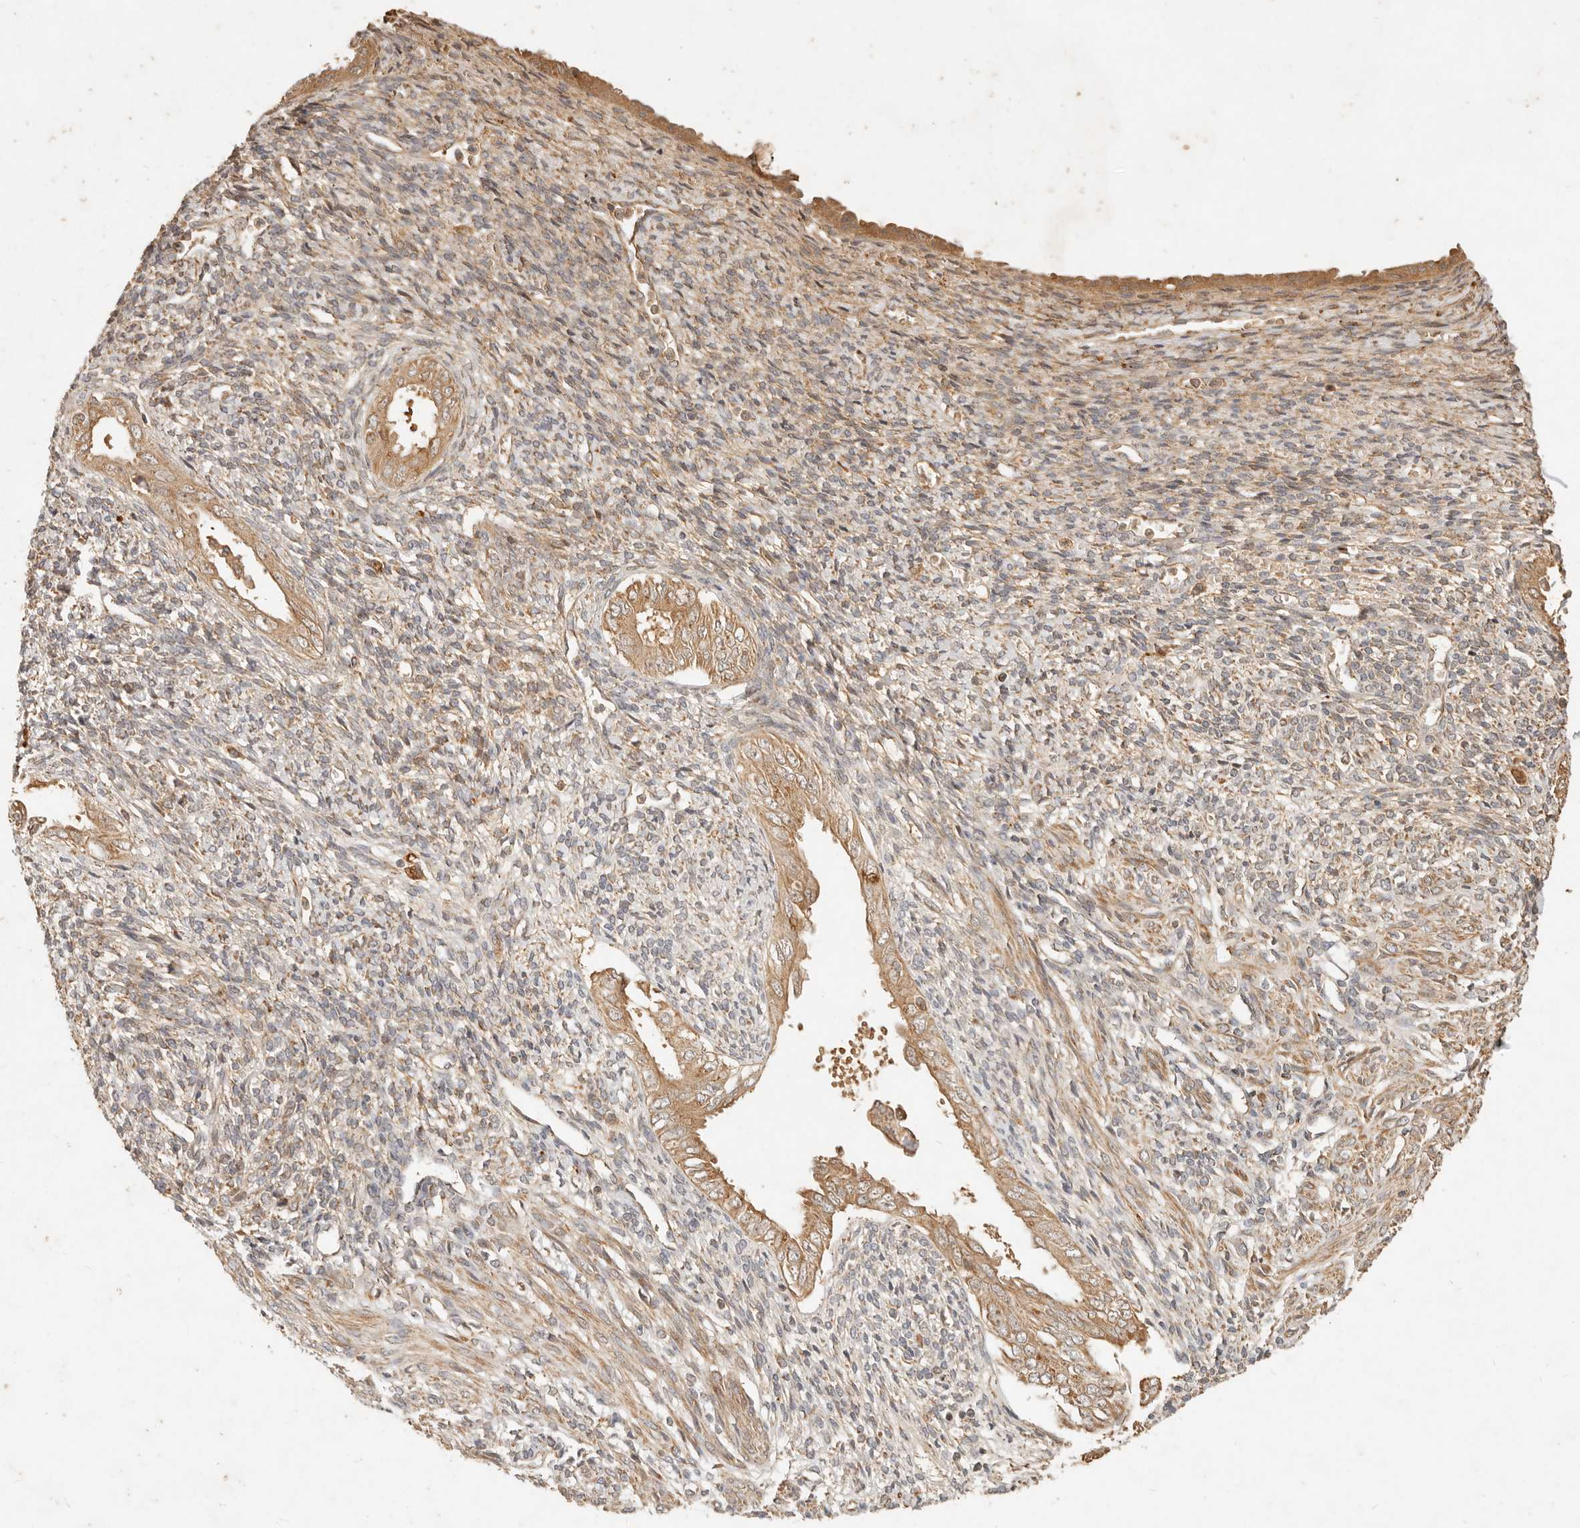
{"staining": {"intensity": "moderate", "quantity": ">75%", "location": "cytoplasmic/membranous"}, "tissue": "endometrium", "cell_type": "Cells in endometrial stroma", "image_type": "normal", "snomed": [{"axis": "morphology", "description": "Normal tissue, NOS"}, {"axis": "topography", "description": "Endometrium"}], "caption": "A high-resolution photomicrograph shows immunohistochemistry (IHC) staining of normal endometrium, which exhibits moderate cytoplasmic/membranous staining in about >75% of cells in endometrial stroma. (Stains: DAB in brown, nuclei in blue, Microscopy: brightfield microscopy at high magnification).", "gene": "CLEC4C", "patient": {"sex": "female", "age": 66}}